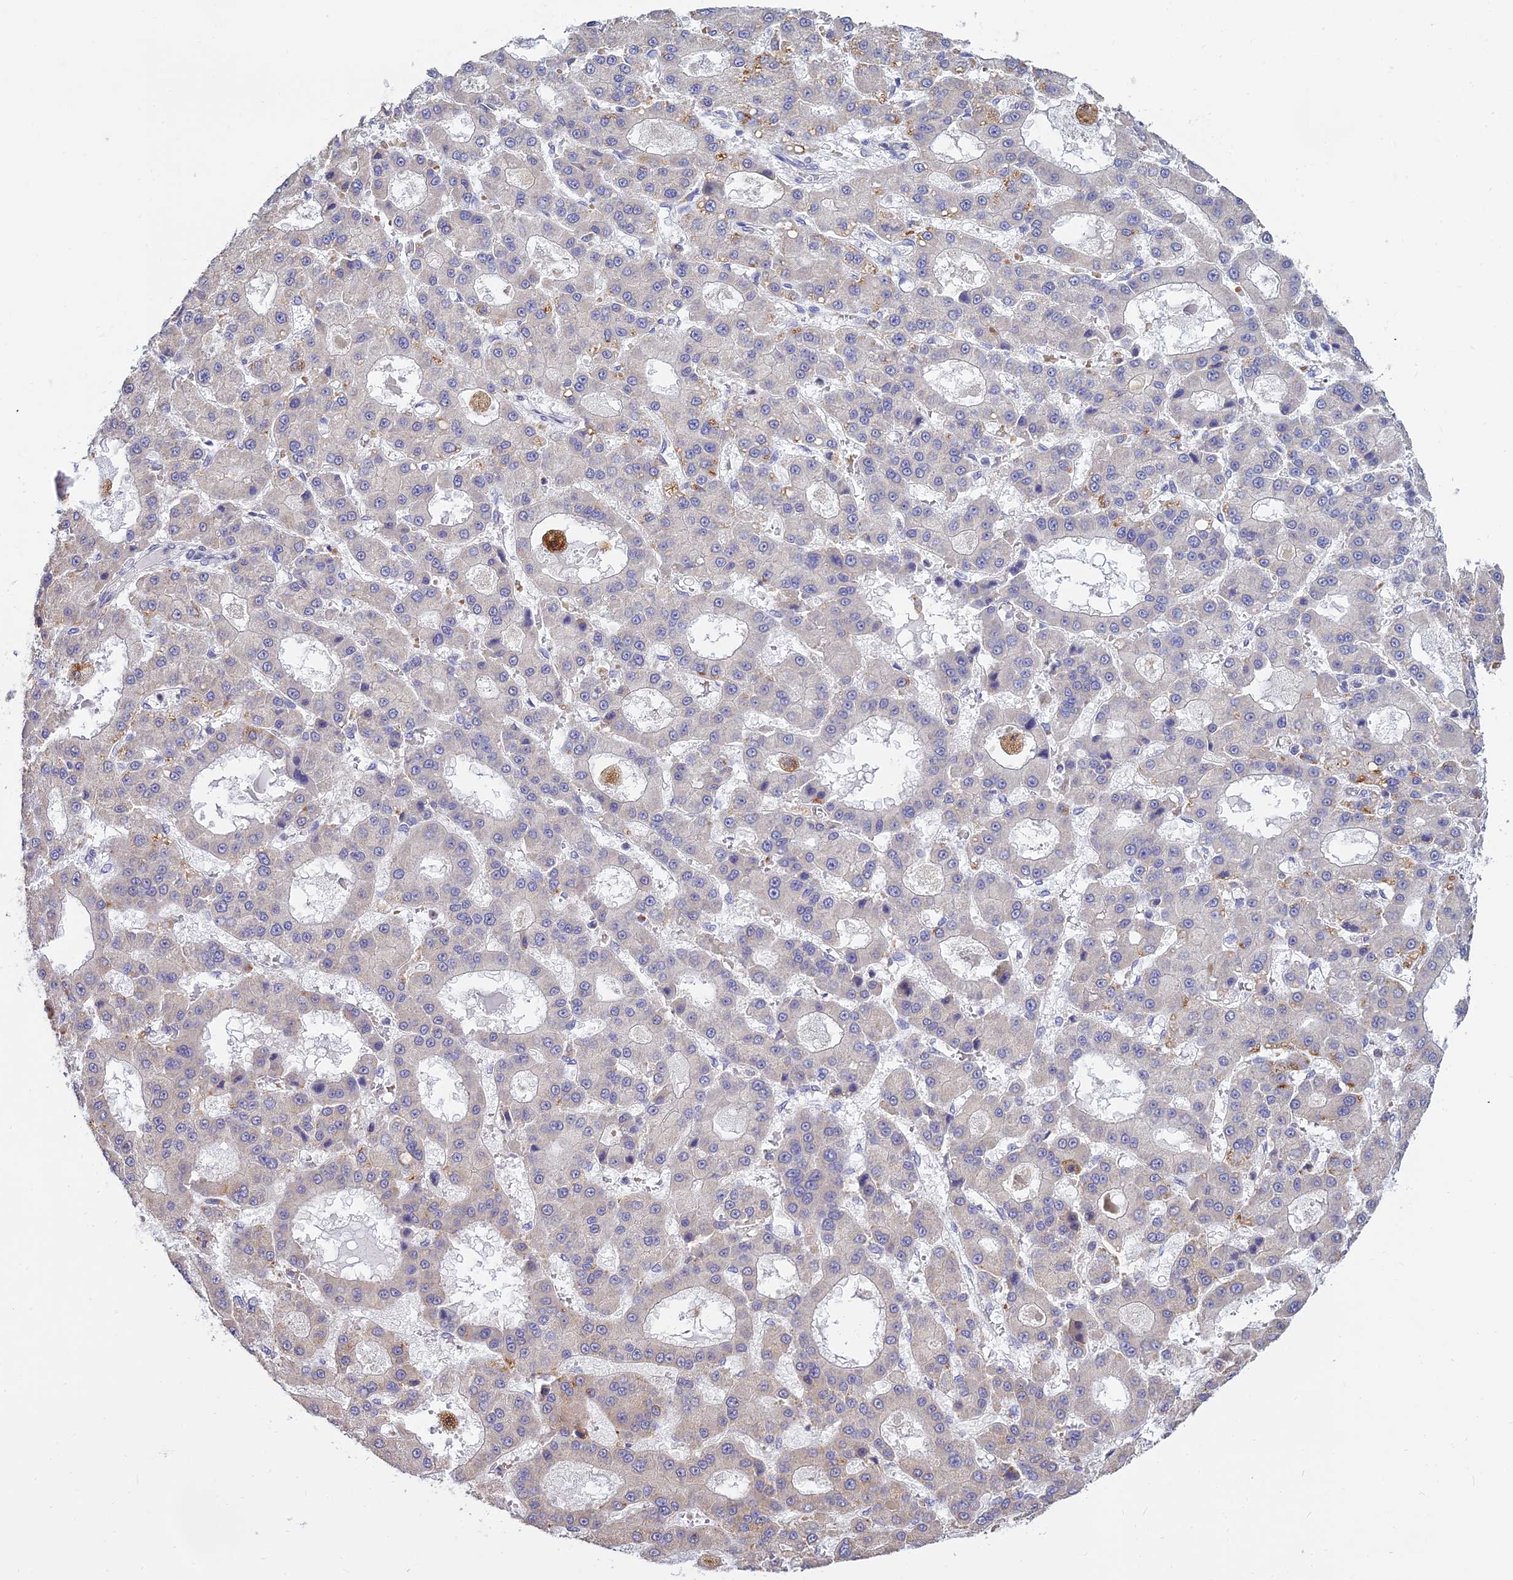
{"staining": {"intensity": "negative", "quantity": "none", "location": "none"}, "tissue": "liver cancer", "cell_type": "Tumor cells", "image_type": "cancer", "snomed": [{"axis": "morphology", "description": "Carcinoma, Hepatocellular, NOS"}, {"axis": "topography", "description": "Liver"}], "caption": "Immunohistochemical staining of liver hepatocellular carcinoma demonstrates no significant expression in tumor cells.", "gene": "ARL8B", "patient": {"sex": "male", "age": 70}}